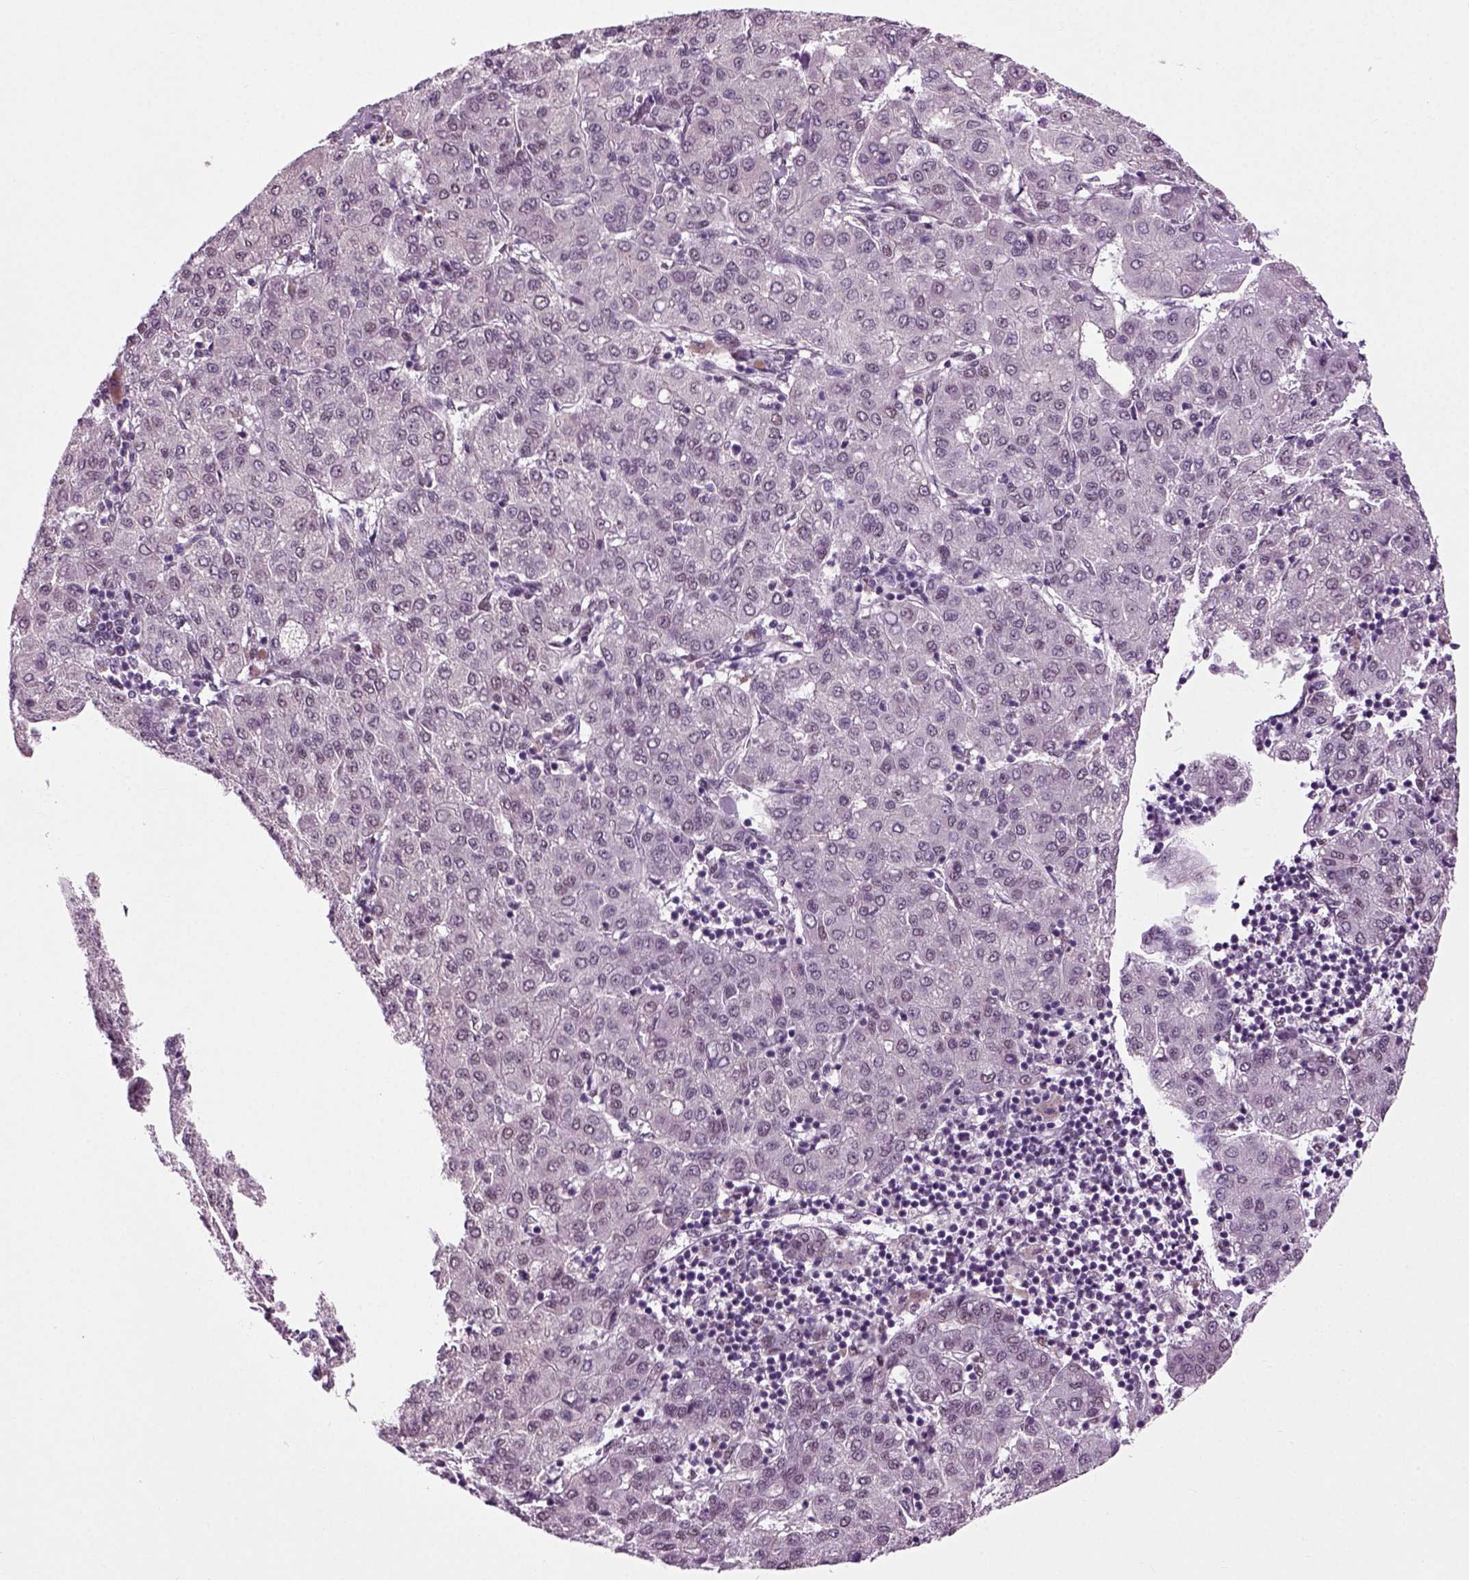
{"staining": {"intensity": "negative", "quantity": "none", "location": "none"}, "tissue": "liver cancer", "cell_type": "Tumor cells", "image_type": "cancer", "snomed": [{"axis": "morphology", "description": "Carcinoma, Hepatocellular, NOS"}, {"axis": "topography", "description": "Liver"}], "caption": "Immunohistochemistry (IHC) histopathology image of human liver hepatocellular carcinoma stained for a protein (brown), which displays no positivity in tumor cells.", "gene": "RCOR3", "patient": {"sex": "male", "age": 65}}